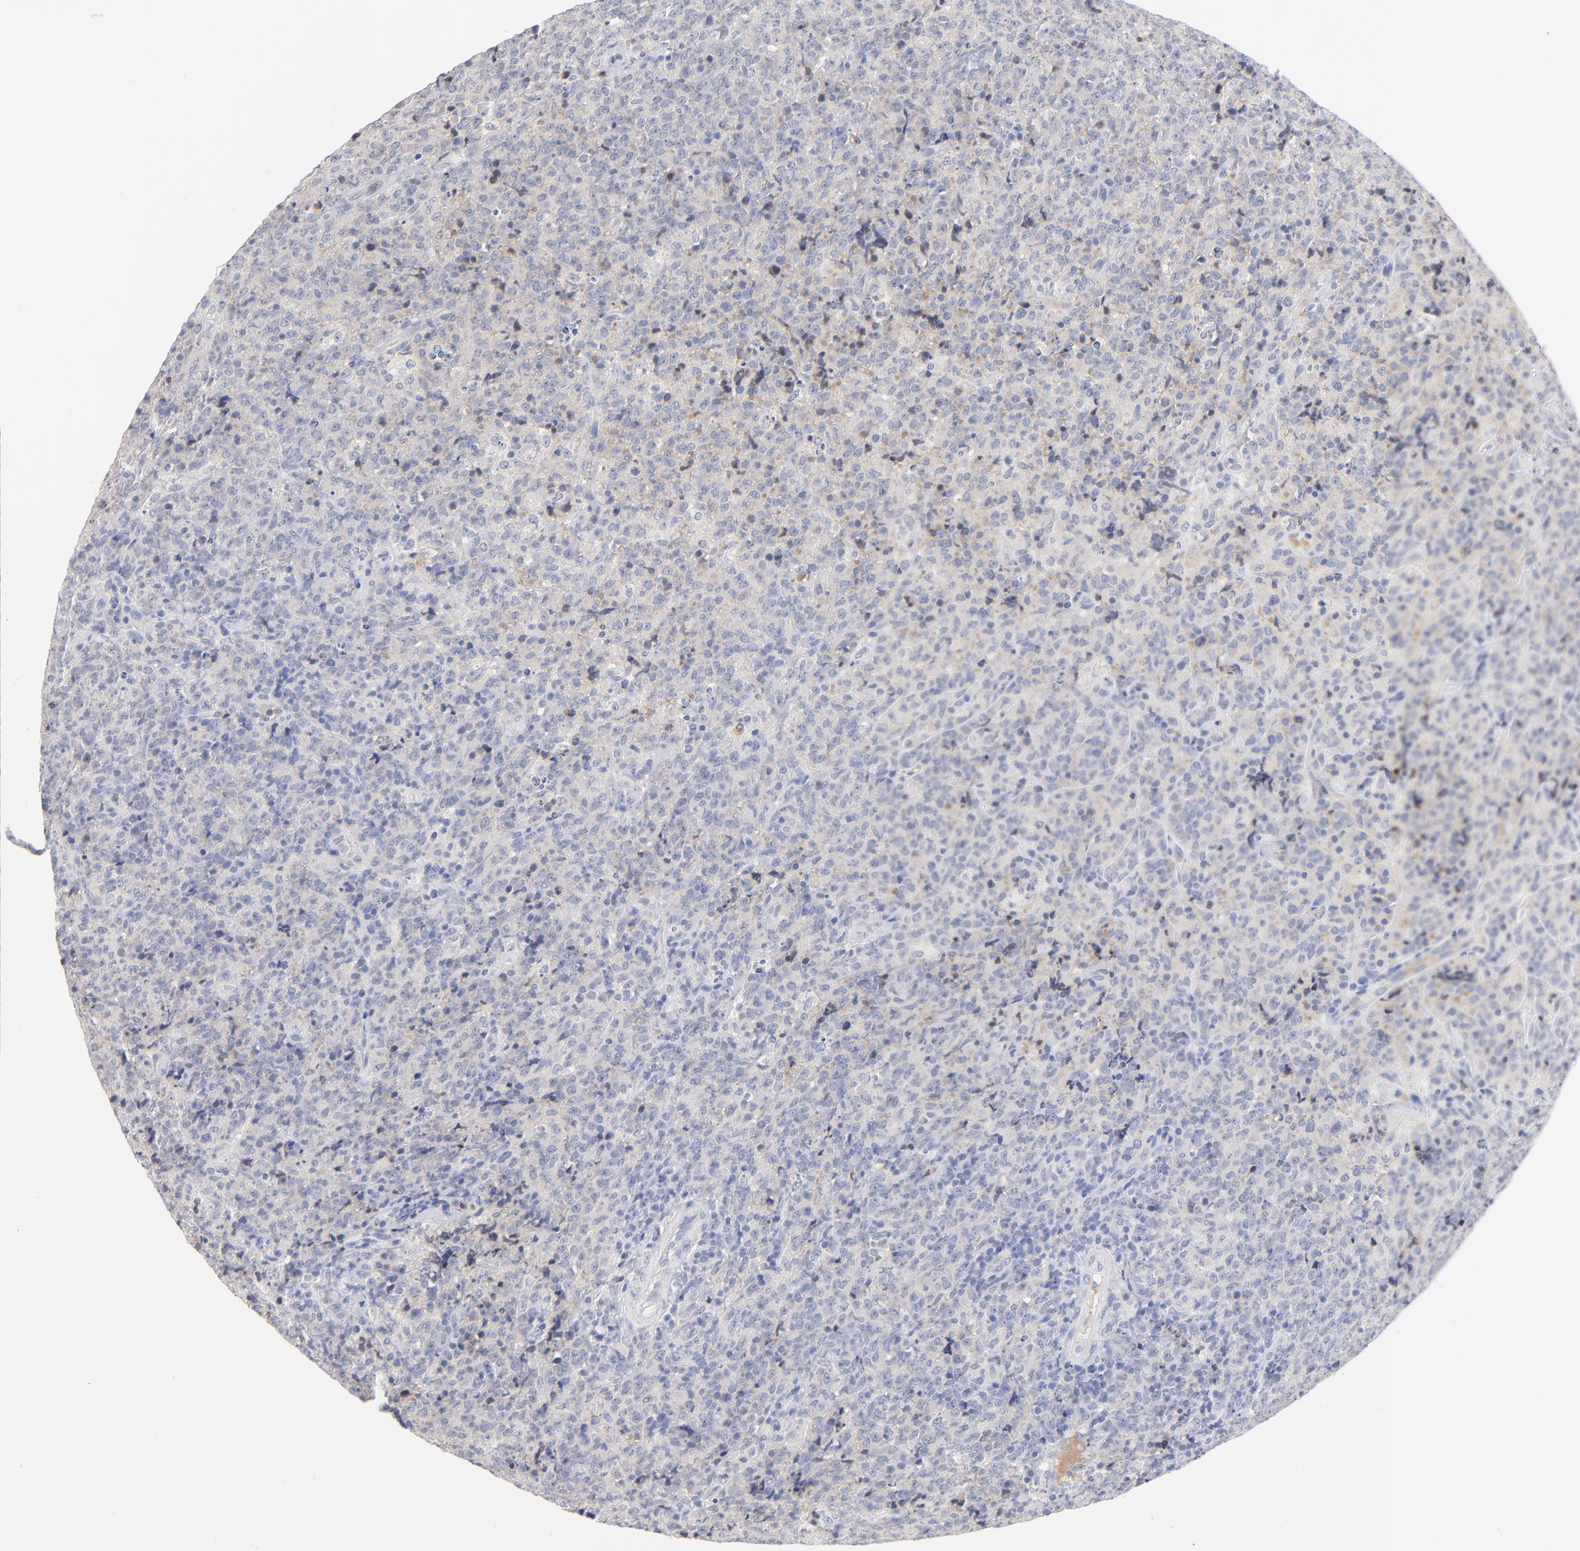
{"staining": {"intensity": "weak", "quantity": "25%-75%", "location": "cytoplasmic/membranous"}, "tissue": "lymphoma", "cell_type": "Tumor cells", "image_type": "cancer", "snomed": [{"axis": "morphology", "description": "Malignant lymphoma, non-Hodgkin's type, High grade"}, {"axis": "topography", "description": "Tonsil"}], "caption": "Weak cytoplasmic/membranous staining for a protein is seen in about 25%-75% of tumor cells of lymphoma using immunohistochemistry (IHC).", "gene": "F12", "patient": {"sex": "female", "age": 36}}